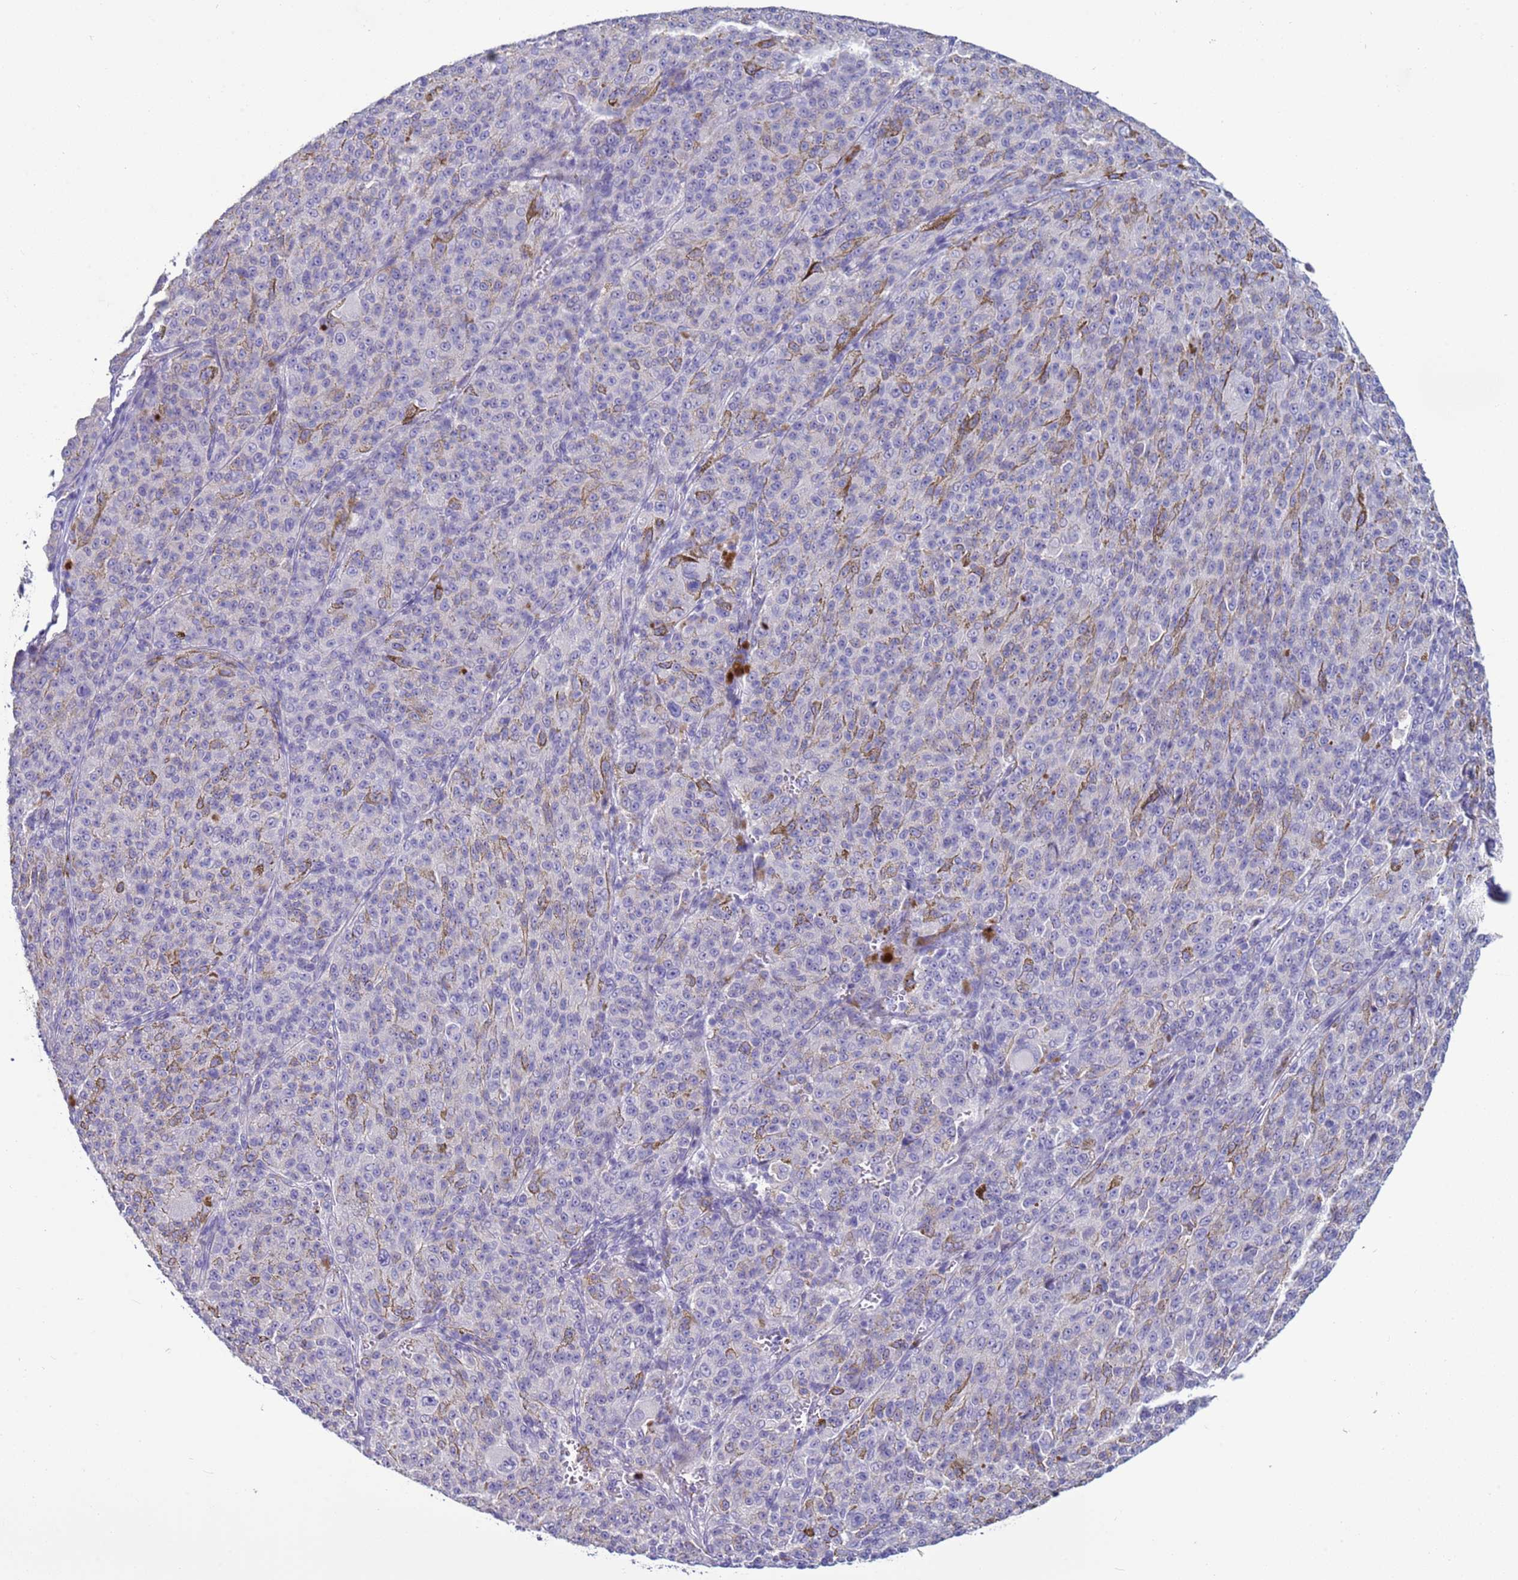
{"staining": {"intensity": "negative", "quantity": "none", "location": "none"}, "tissue": "melanoma", "cell_type": "Tumor cells", "image_type": "cancer", "snomed": [{"axis": "morphology", "description": "Malignant melanoma, NOS"}, {"axis": "topography", "description": "Skin"}], "caption": "Protein analysis of malignant melanoma reveals no significant expression in tumor cells.", "gene": "TRIM51", "patient": {"sex": "female", "age": 52}}